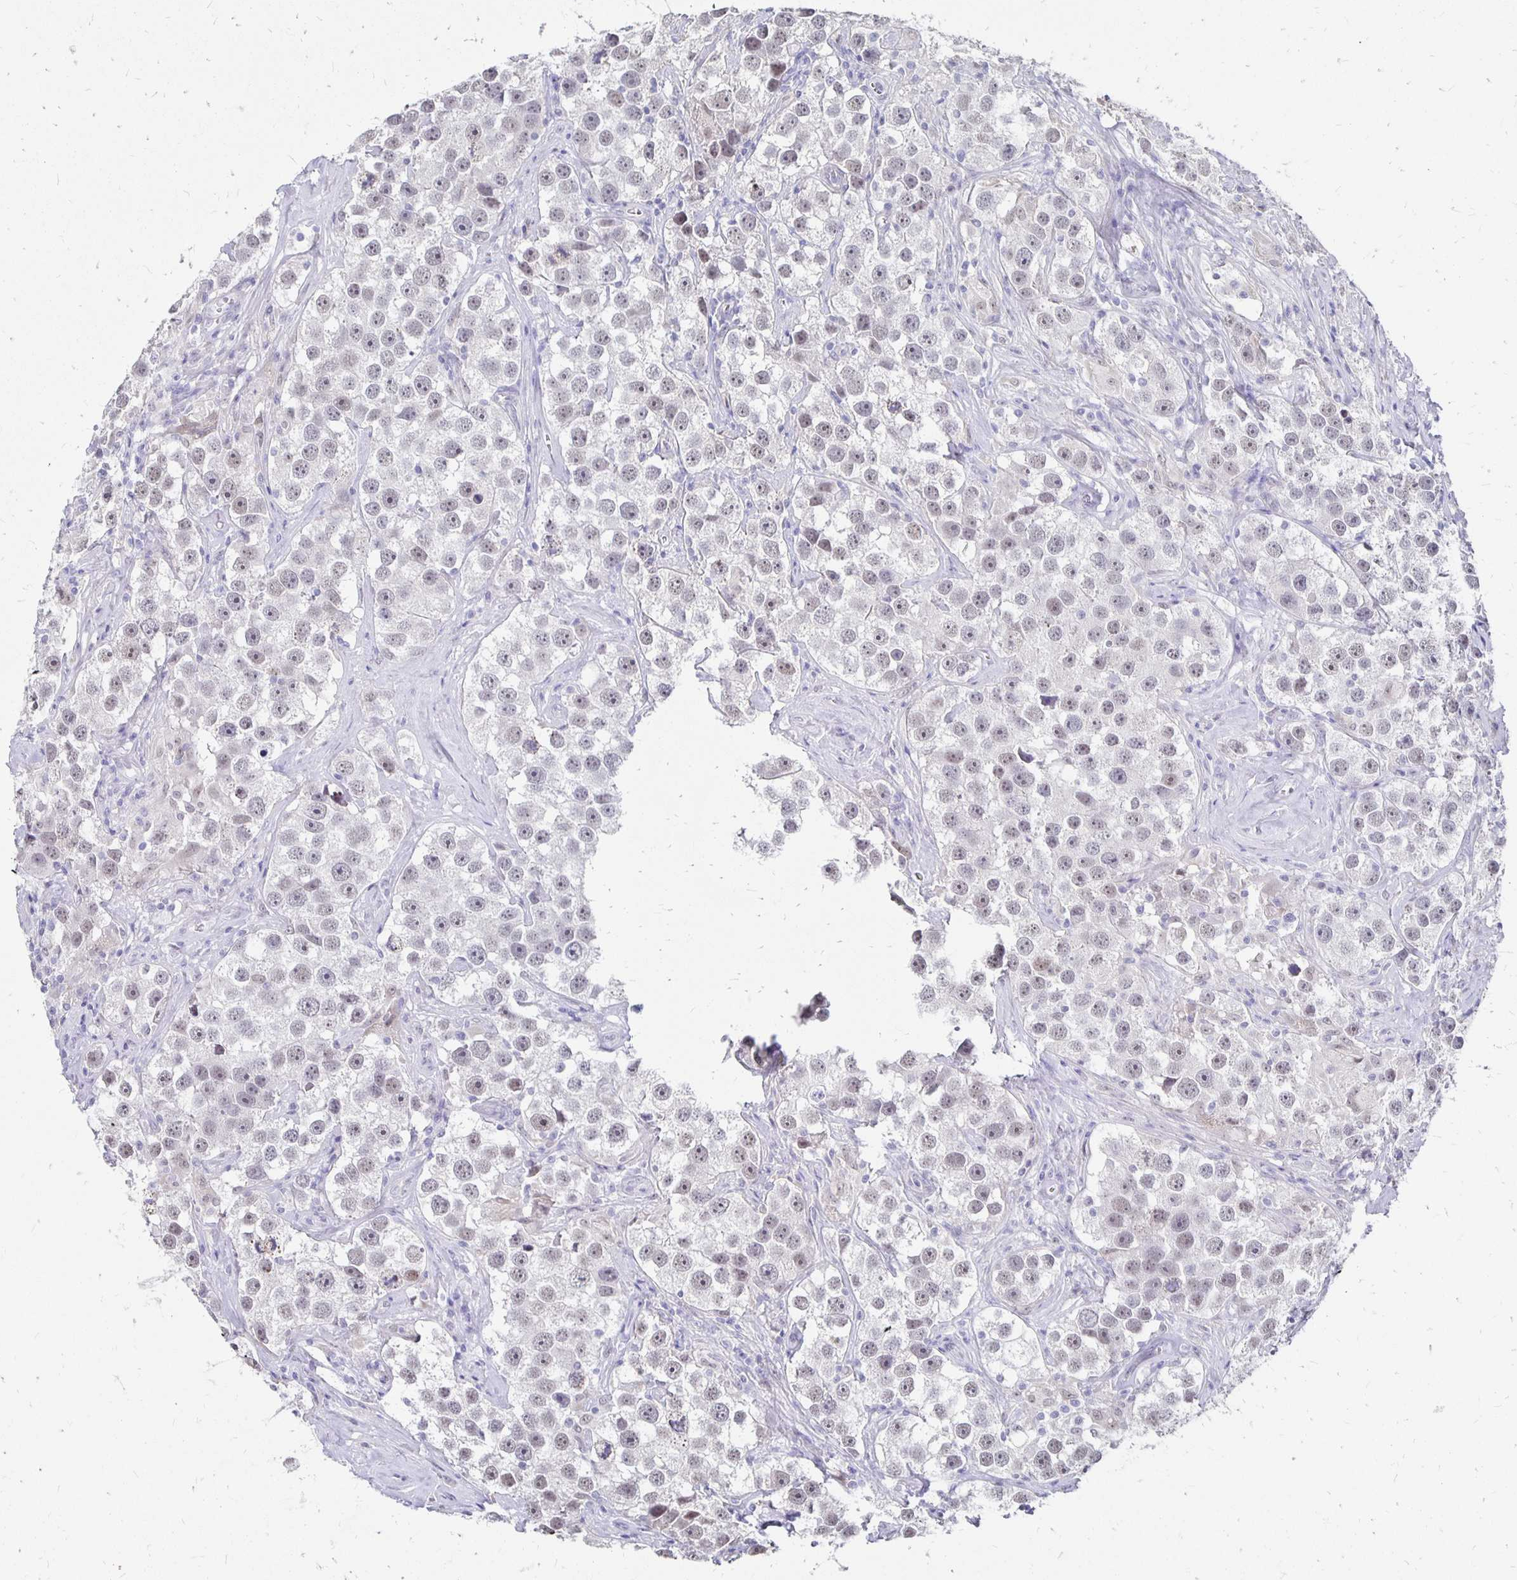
{"staining": {"intensity": "weak", "quantity": ">75%", "location": "nuclear"}, "tissue": "testis cancer", "cell_type": "Tumor cells", "image_type": "cancer", "snomed": [{"axis": "morphology", "description": "Seminoma, NOS"}, {"axis": "topography", "description": "Testis"}], "caption": "The immunohistochemical stain labels weak nuclear positivity in tumor cells of seminoma (testis) tissue. The staining was performed using DAB to visualize the protein expression in brown, while the nuclei were stained in blue with hematoxylin (Magnification: 20x).", "gene": "ATOSB", "patient": {"sex": "male", "age": 49}}